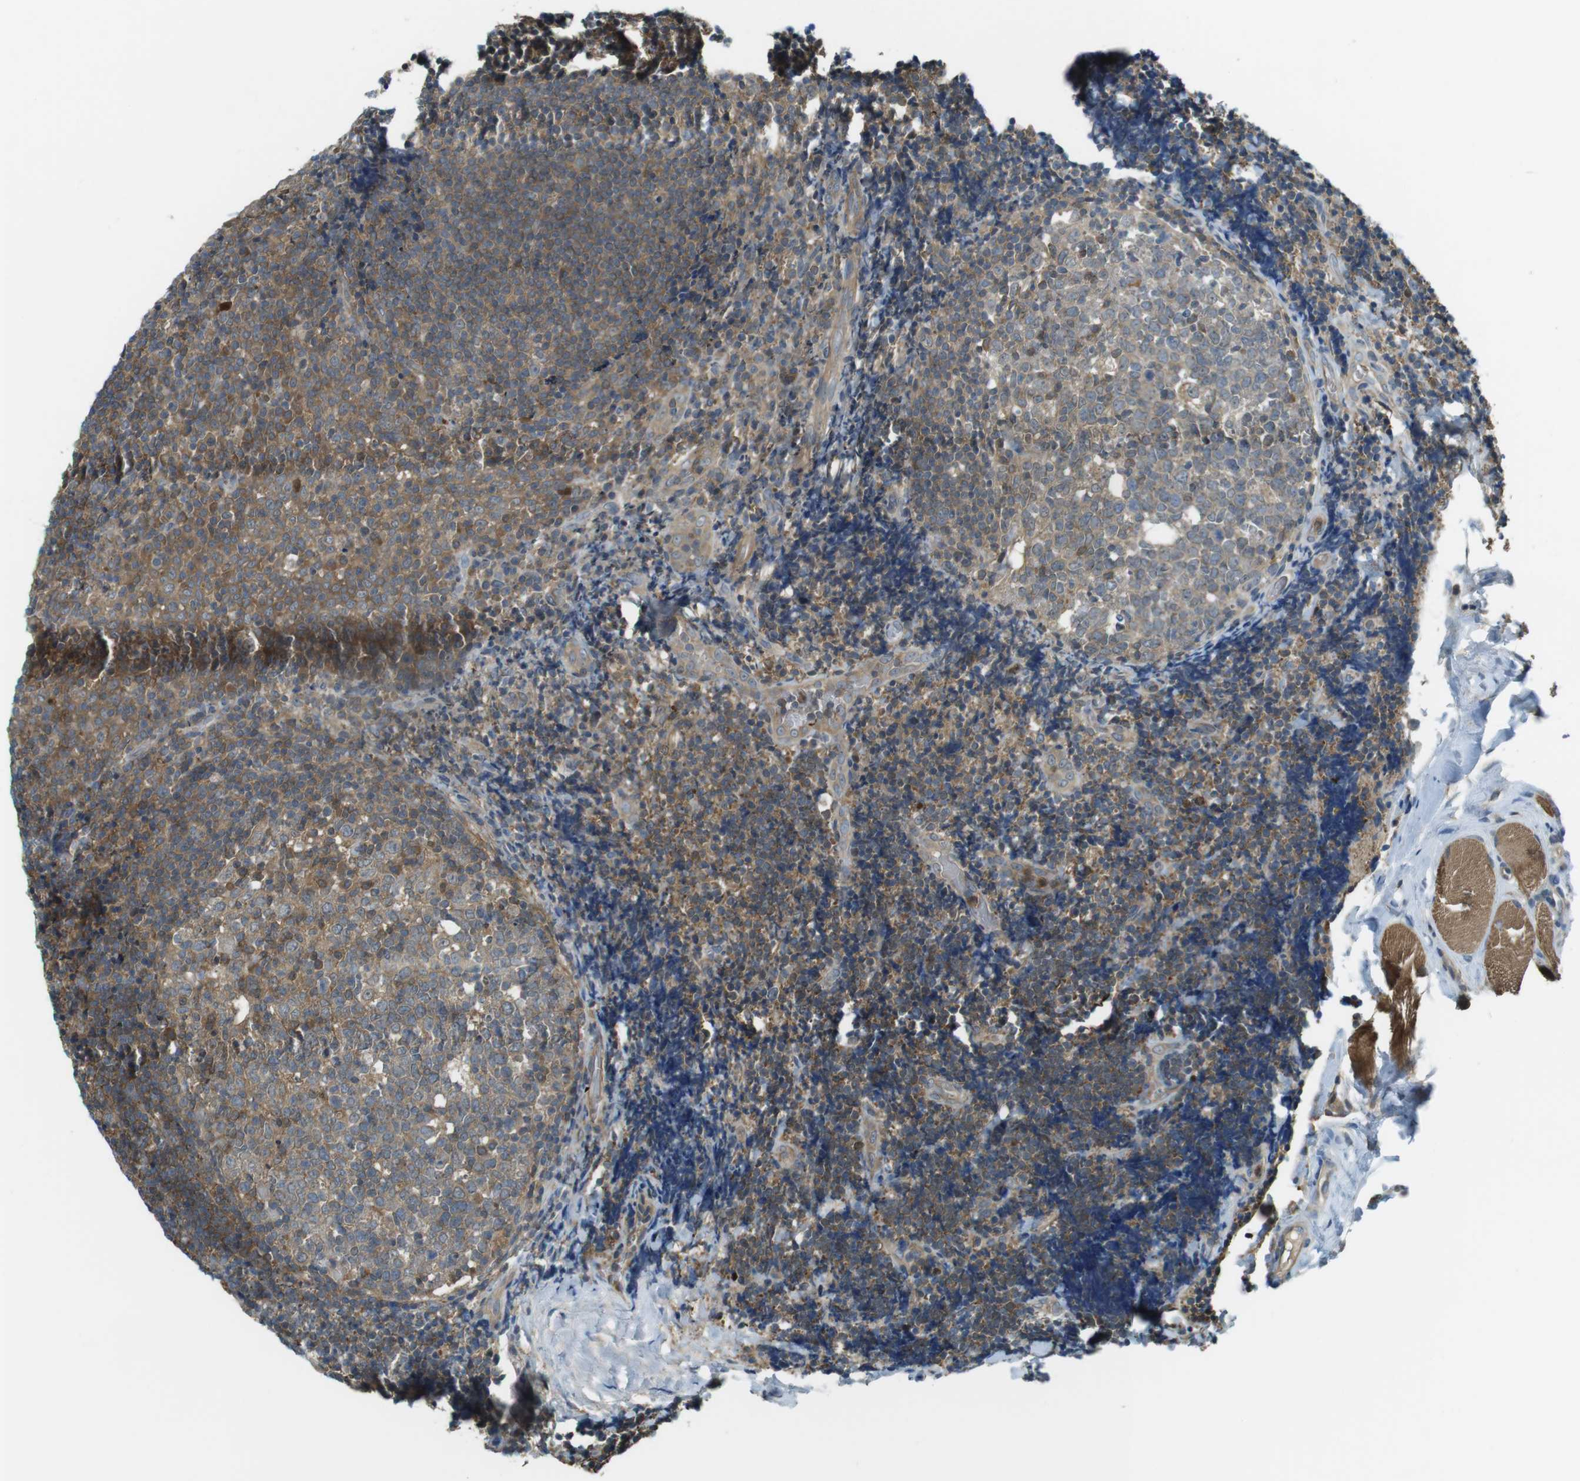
{"staining": {"intensity": "moderate", "quantity": "25%-75%", "location": "cytoplasmic/membranous"}, "tissue": "tonsil", "cell_type": "Germinal center cells", "image_type": "normal", "snomed": [{"axis": "morphology", "description": "Normal tissue, NOS"}, {"axis": "topography", "description": "Tonsil"}], "caption": "Tonsil stained with DAB IHC displays medium levels of moderate cytoplasmic/membranous expression in about 25%-75% of germinal center cells.", "gene": "LRRC3B", "patient": {"sex": "male", "age": 31}}